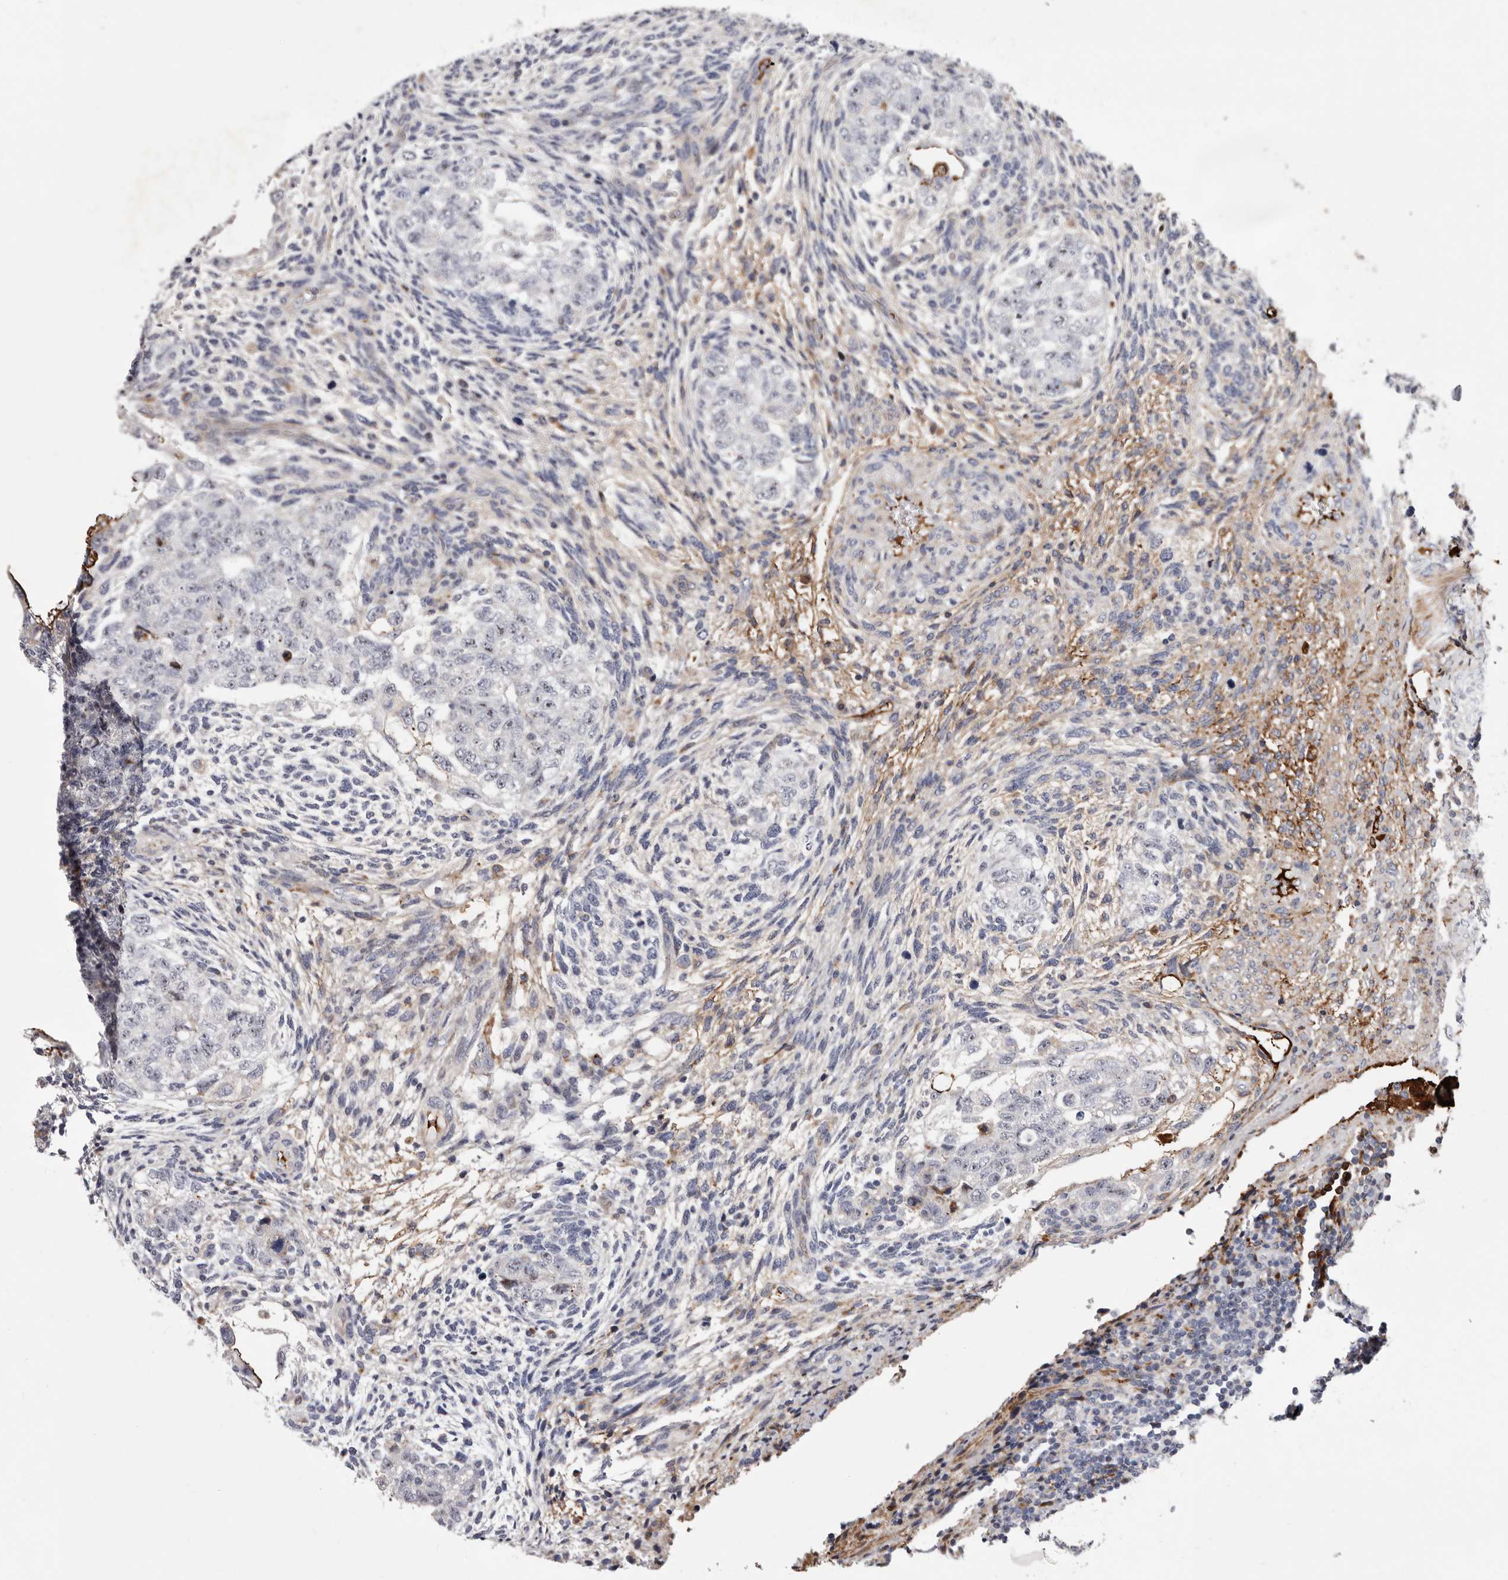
{"staining": {"intensity": "strong", "quantity": "<25%", "location": "cytoplasmic/membranous"}, "tissue": "testis cancer", "cell_type": "Tumor cells", "image_type": "cancer", "snomed": [{"axis": "morphology", "description": "Normal tissue, NOS"}, {"axis": "morphology", "description": "Carcinoma, Embryonal, NOS"}, {"axis": "topography", "description": "Testis"}], "caption": "Immunohistochemistry staining of testis cancer (embryonal carcinoma), which demonstrates medium levels of strong cytoplasmic/membranous positivity in about <25% of tumor cells indicating strong cytoplasmic/membranous protein staining. The staining was performed using DAB (brown) for protein detection and nuclei were counterstained in hematoxylin (blue).", "gene": "NUBPL", "patient": {"sex": "male", "age": 36}}